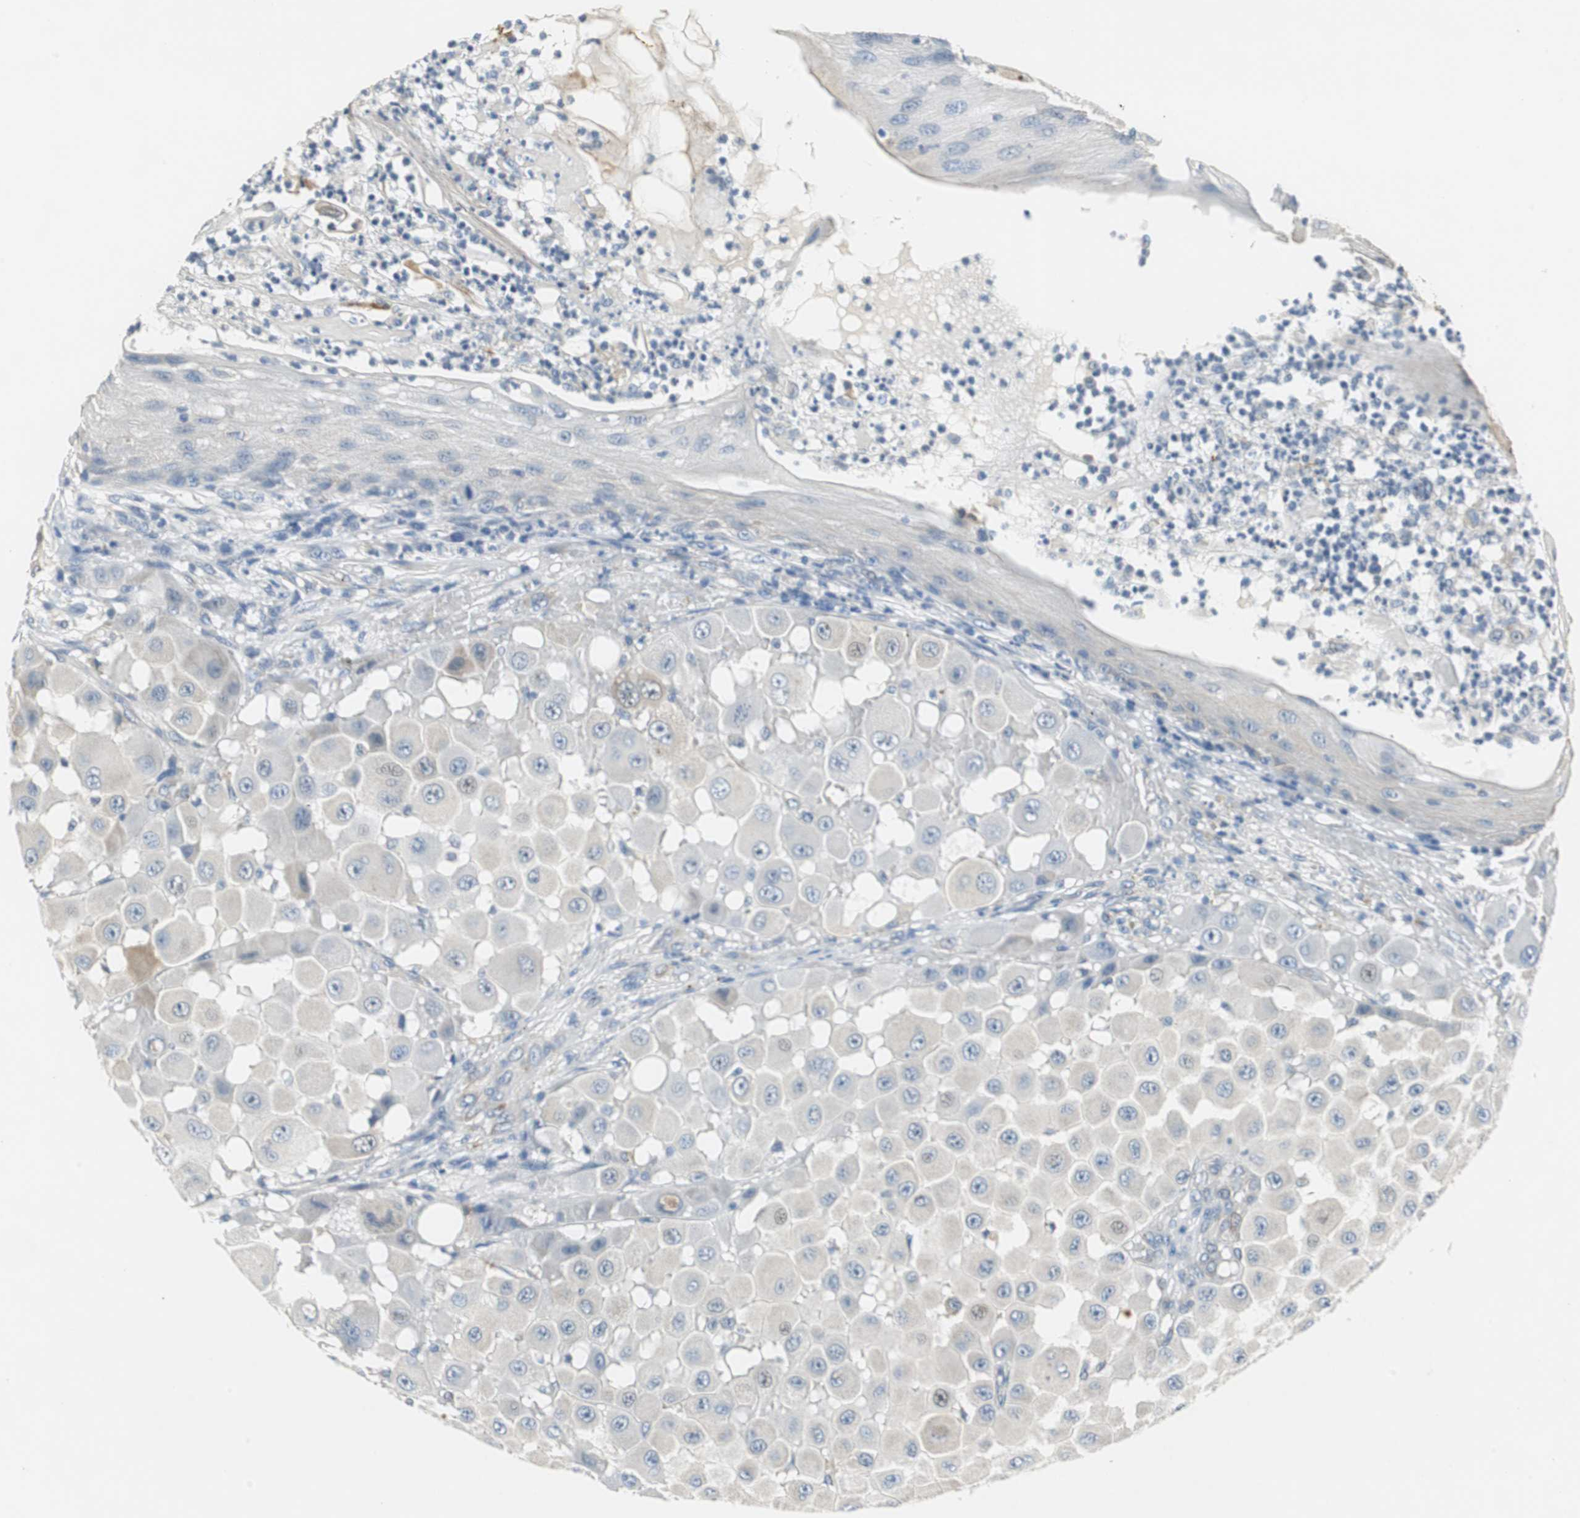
{"staining": {"intensity": "negative", "quantity": "none", "location": "none"}, "tissue": "melanoma", "cell_type": "Tumor cells", "image_type": "cancer", "snomed": [{"axis": "morphology", "description": "Malignant melanoma, NOS"}, {"axis": "topography", "description": "Skin"}], "caption": "Malignant melanoma was stained to show a protein in brown. There is no significant expression in tumor cells.", "gene": "FADS2", "patient": {"sex": "female", "age": 81}}